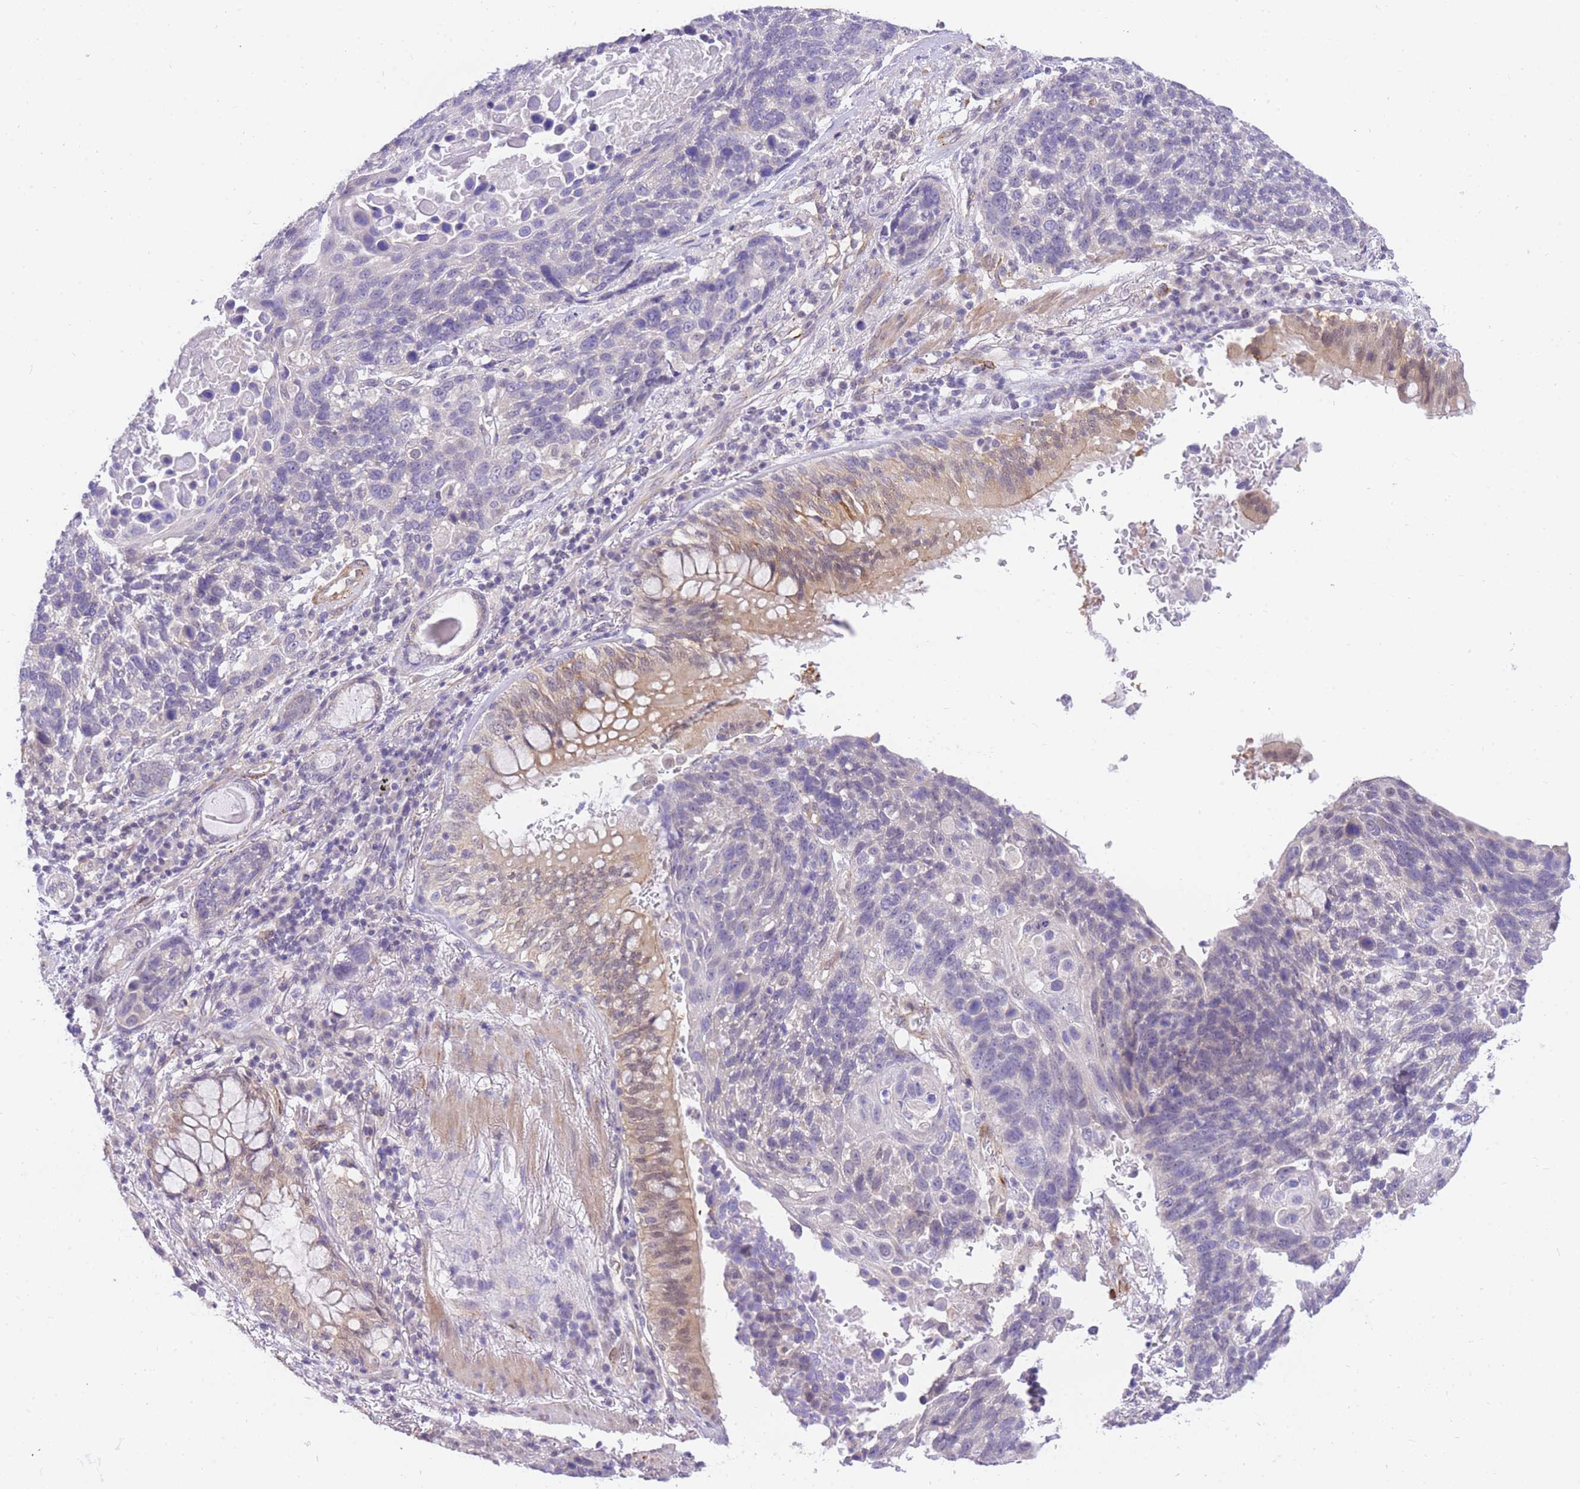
{"staining": {"intensity": "negative", "quantity": "none", "location": "none"}, "tissue": "lung cancer", "cell_type": "Tumor cells", "image_type": "cancer", "snomed": [{"axis": "morphology", "description": "Squamous cell carcinoma, NOS"}, {"axis": "topography", "description": "Lung"}], "caption": "Immunohistochemistry photomicrograph of human lung cancer stained for a protein (brown), which reveals no staining in tumor cells.", "gene": "S100PBP", "patient": {"sex": "male", "age": 66}}